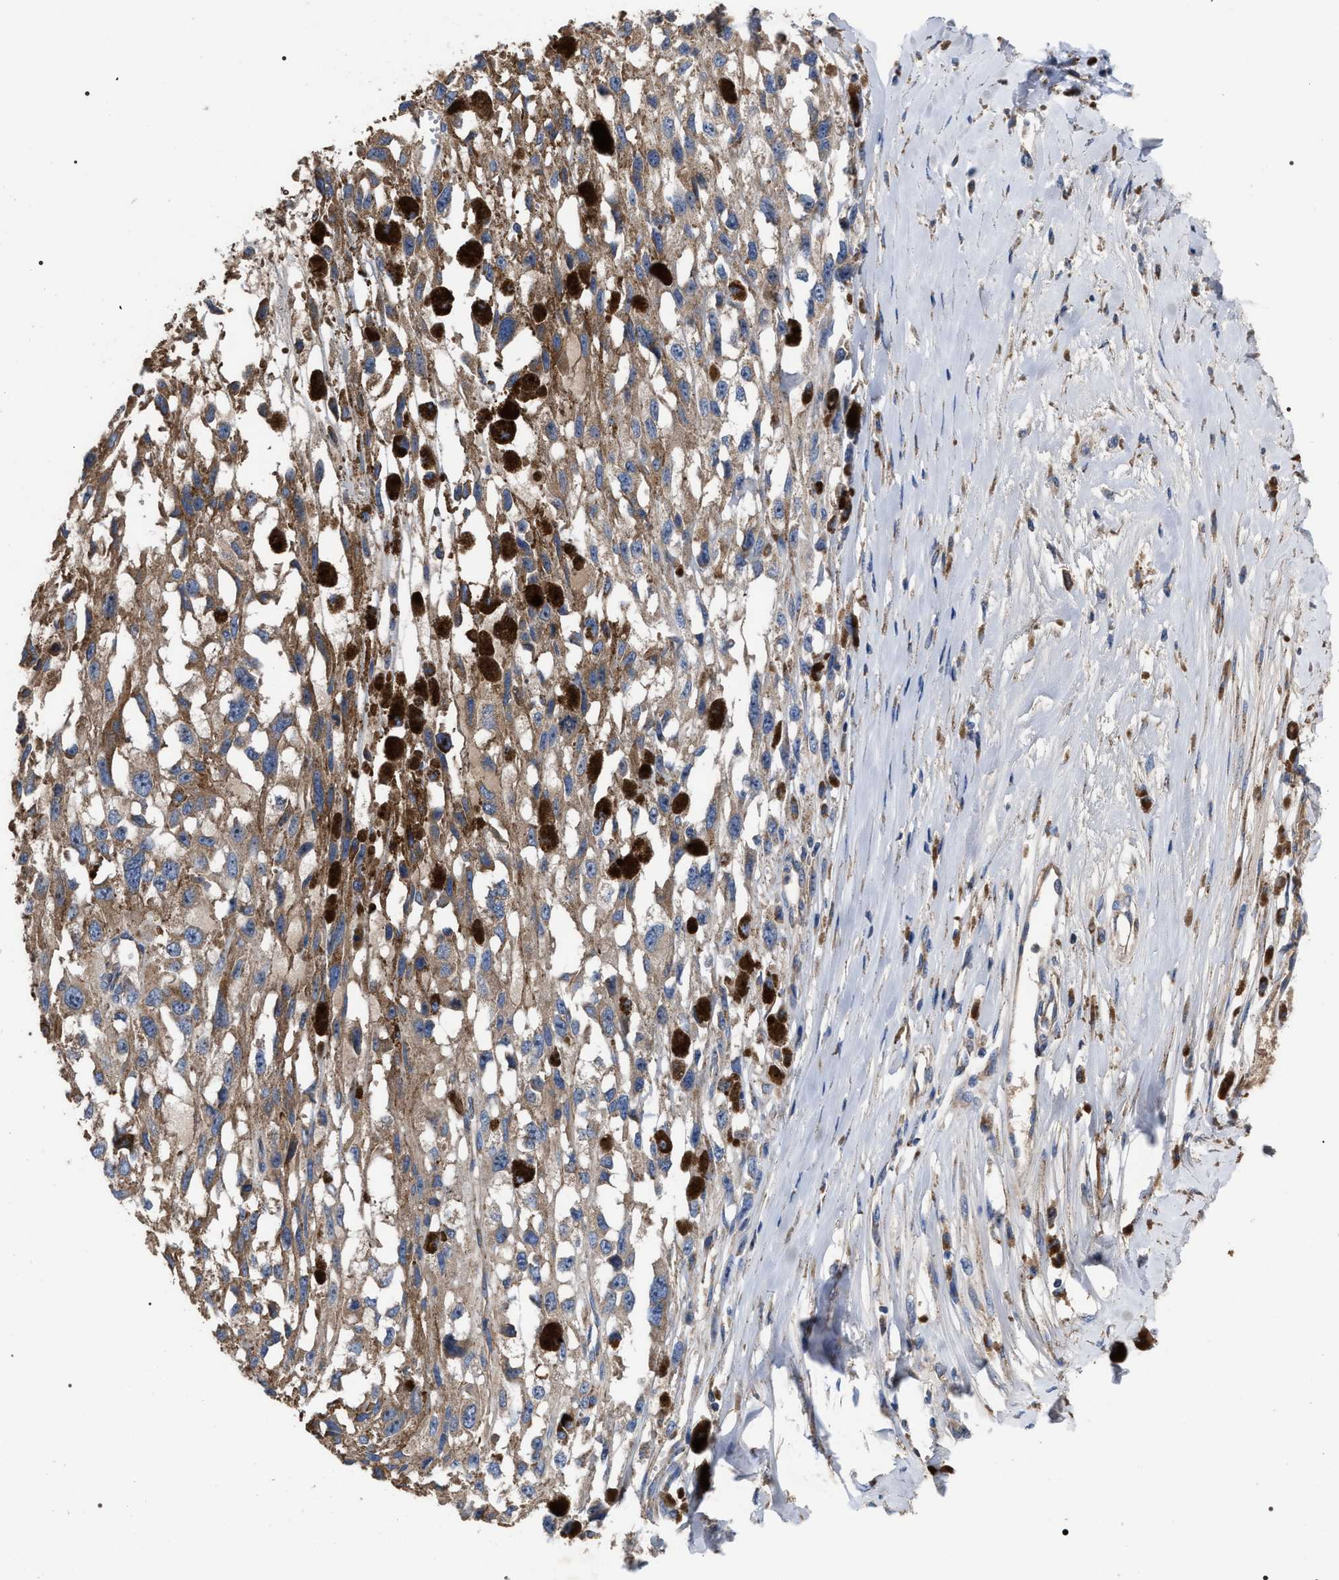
{"staining": {"intensity": "moderate", "quantity": ">75%", "location": "cytoplasmic/membranous"}, "tissue": "melanoma", "cell_type": "Tumor cells", "image_type": "cancer", "snomed": [{"axis": "morphology", "description": "Malignant melanoma, Metastatic site"}, {"axis": "topography", "description": "Lymph node"}], "caption": "Immunohistochemistry histopathology image of neoplastic tissue: malignant melanoma (metastatic site) stained using IHC reveals medium levels of moderate protein expression localized specifically in the cytoplasmic/membranous of tumor cells, appearing as a cytoplasmic/membranous brown color.", "gene": "MACC1", "patient": {"sex": "male", "age": 59}}